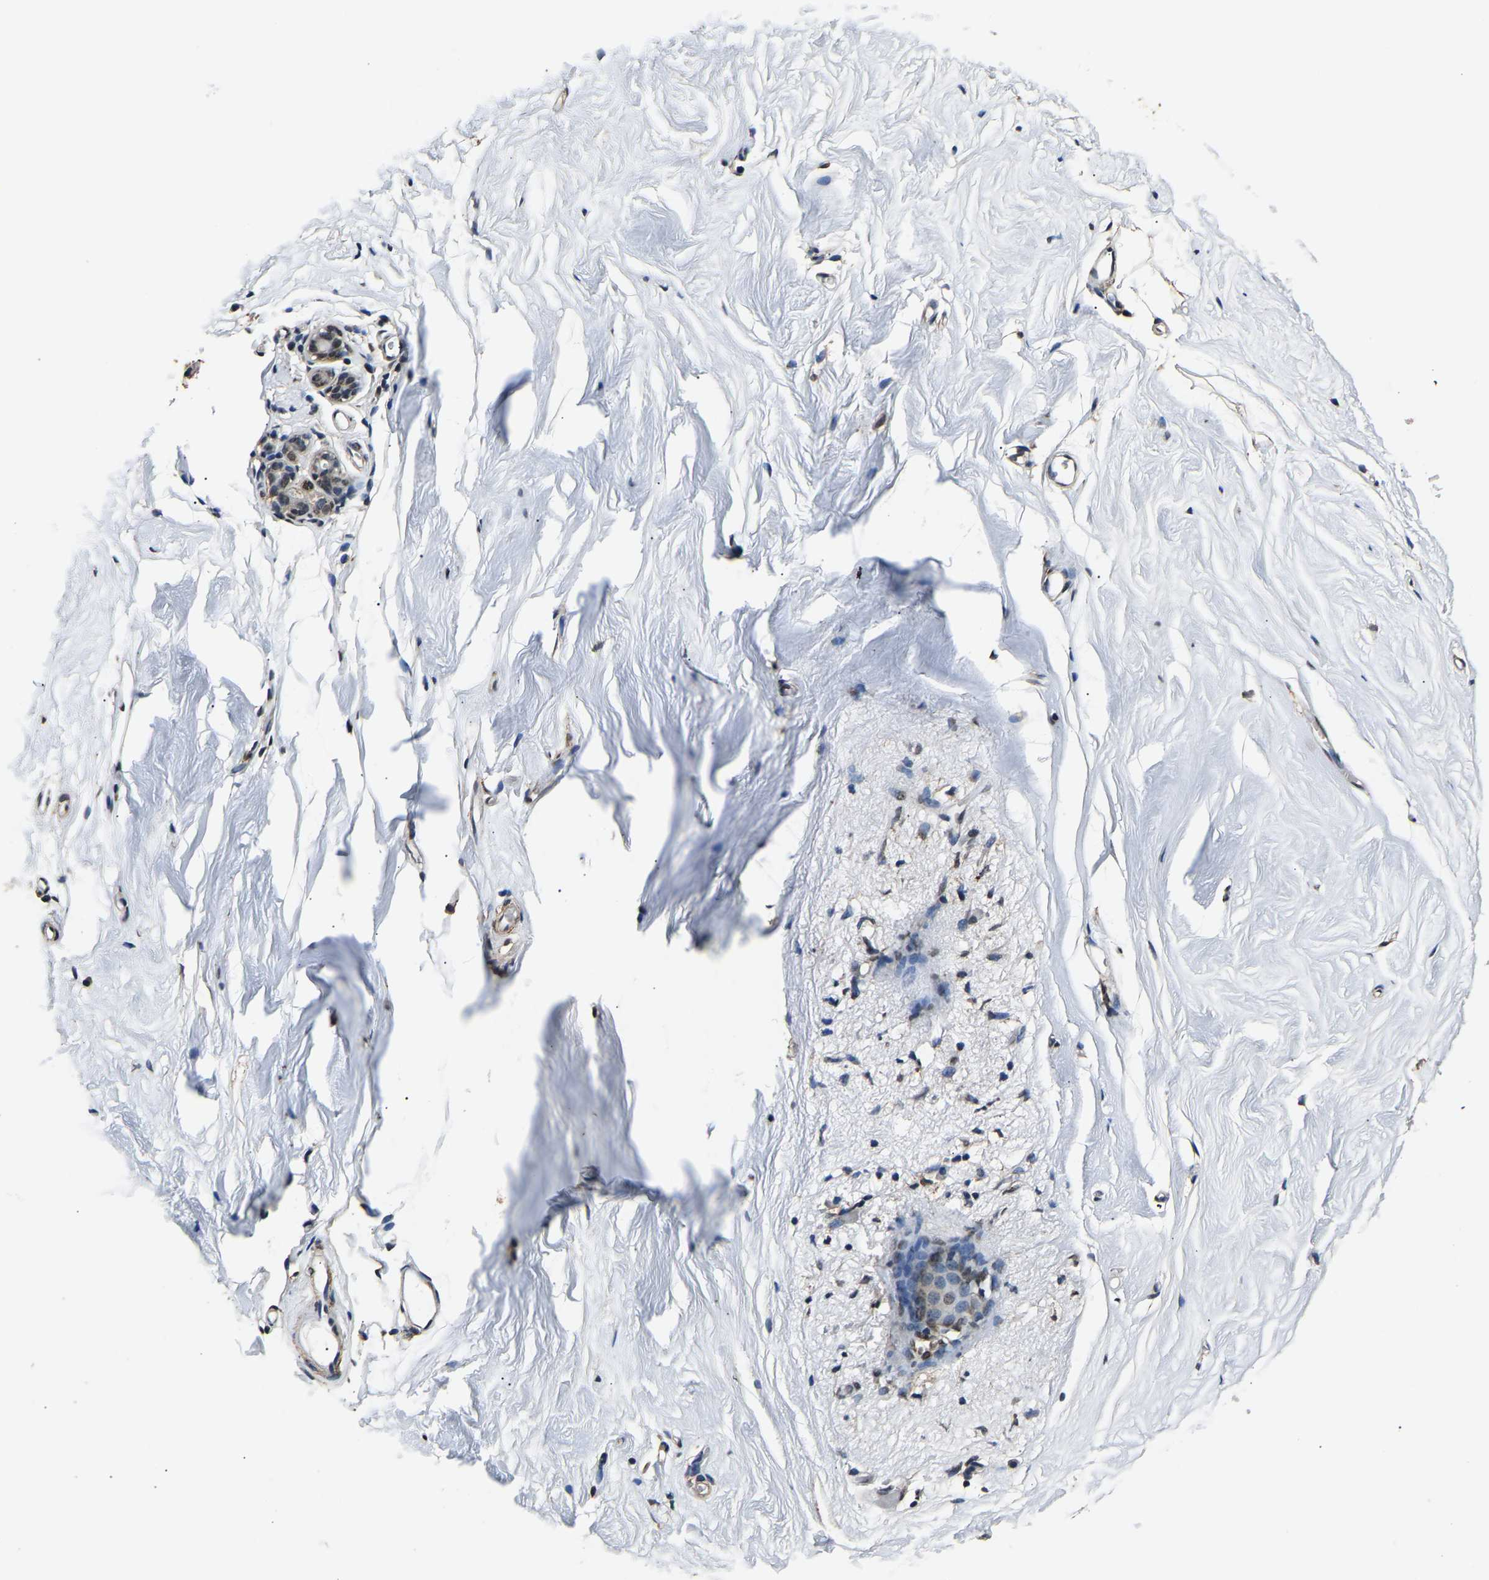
{"staining": {"intensity": "moderate", "quantity": "25%-75%", "location": "nuclear"}, "tissue": "breast", "cell_type": "Glandular cells", "image_type": "normal", "snomed": [{"axis": "morphology", "description": "Normal tissue, NOS"}, {"axis": "topography", "description": "Breast"}], "caption": "Breast stained with DAB (3,3'-diaminobenzidine) immunohistochemistry shows medium levels of moderate nuclear positivity in about 25%-75% of glandular cells.", "gene": "SAFB", "patient": {"sex": "female", "age": 62}}